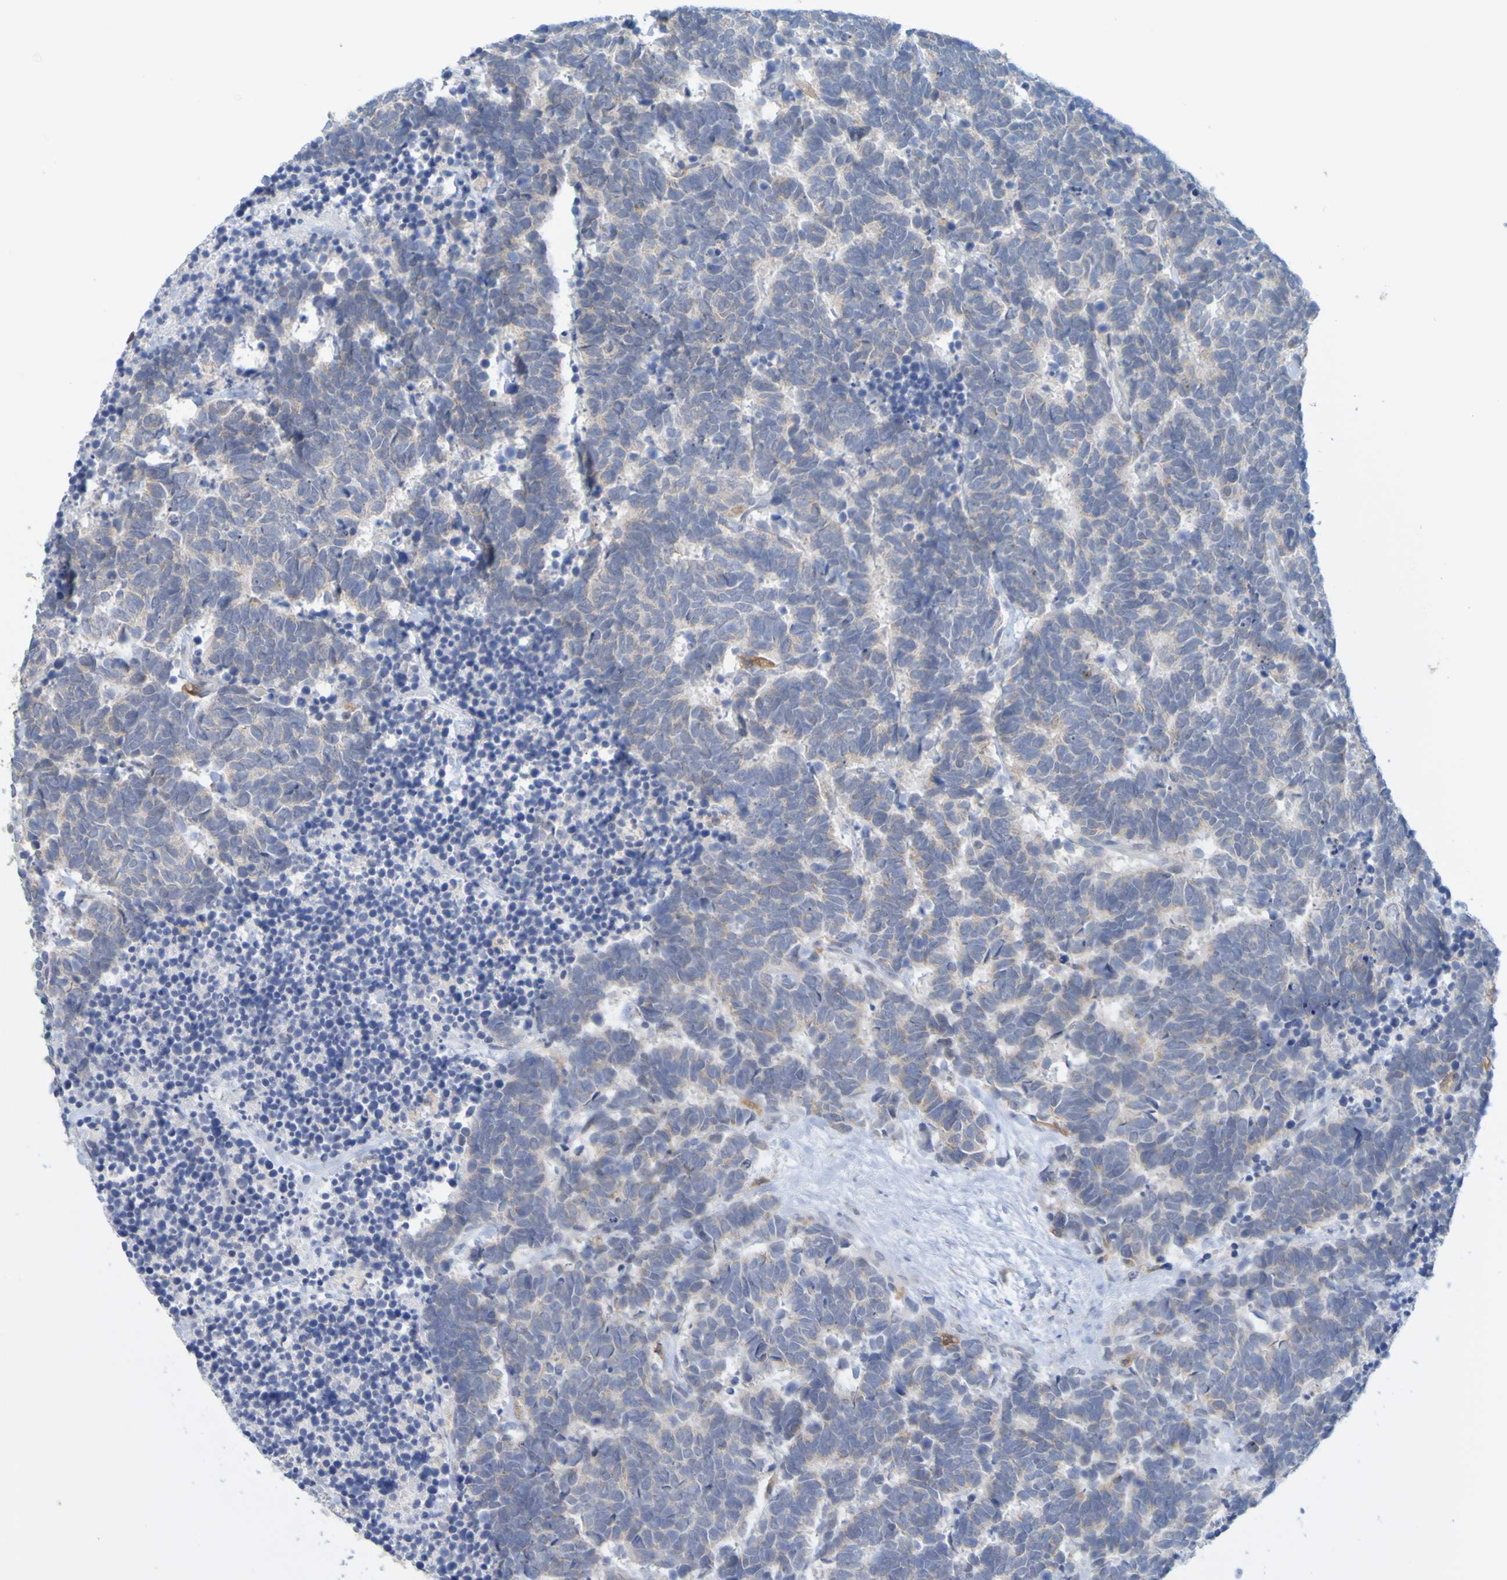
{"staining": {"intensity": "weak", "quantity": "25%-75%", "location": "cytoplasmic/membranous"}, "tissue": "carcinoid", "cell_type": "Tumor cells", "image_type": "cancer", "snomed": [{"axis": "morphology", "description": "Carcinoma, NOS"}, {"axis": "morphology", "description": "Carcinoid, malignant, NOS"}, {"axis": "topography", "description": "Urinary bladder"}], "caption": "Protein staining of carcinoma tissue shows weak cytoplasmic/membranous staining in approximately 25%-75% of tumor cells.", "gene": "LILRB5", "patient": {"sex": "male", "age": 57}}